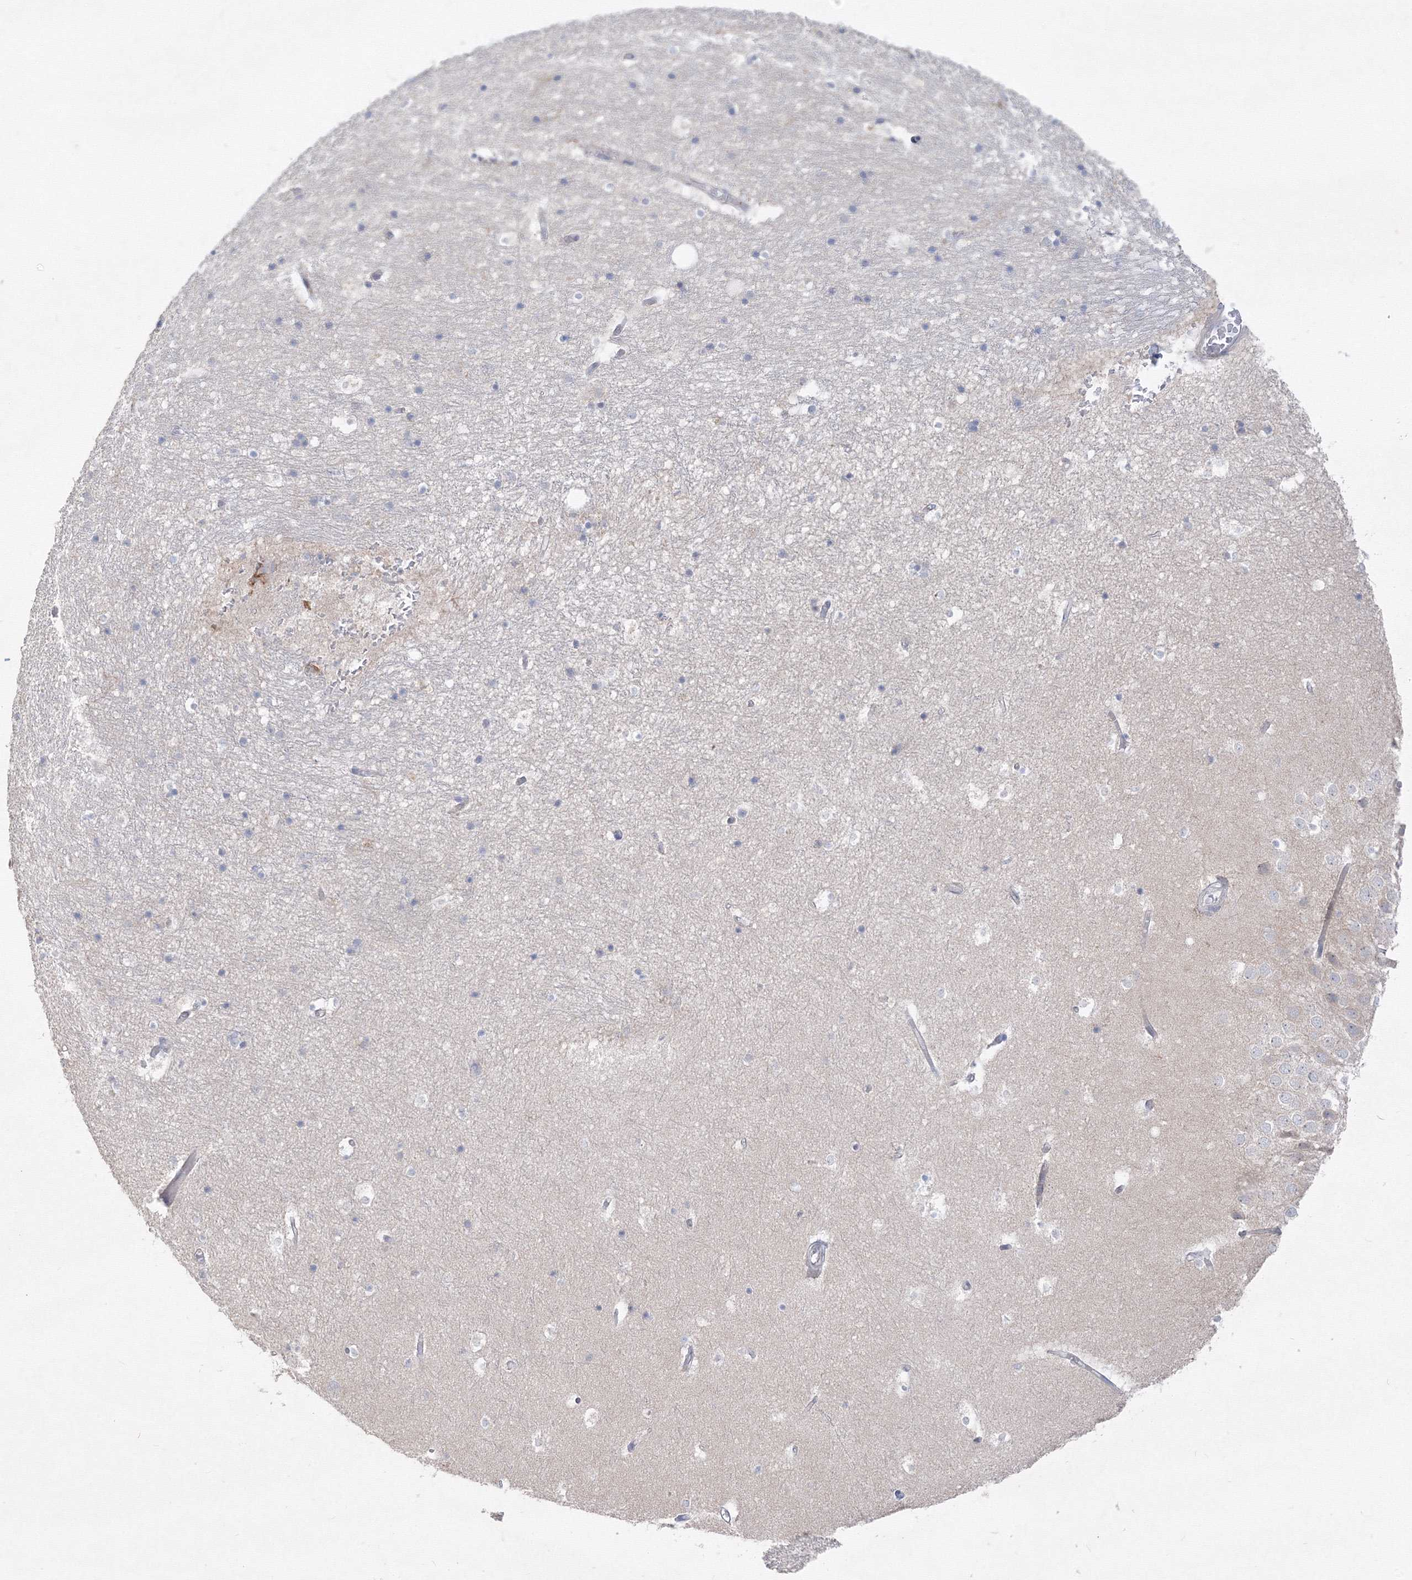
{"staining": {"intensity": "negative", "quantity": "none", "location": "none"}, "tissue": "hippocampus", "cell_type": "Glial cells", "image_type": "normal", "snomed": [{"axis": "morphology", "description": "Normal tissue, NOS"}, {"axis": "topography", "description": "Hippocampus"}], "caption": "Glial cells show no significant protein staining in unremarkable hippocampus. The staining is performed using DAB brown chromogen with nuclei counter-stained in using hematoxylin.", "gene": "FBXL8", "patient": {"sex": "female", "age": 52}}